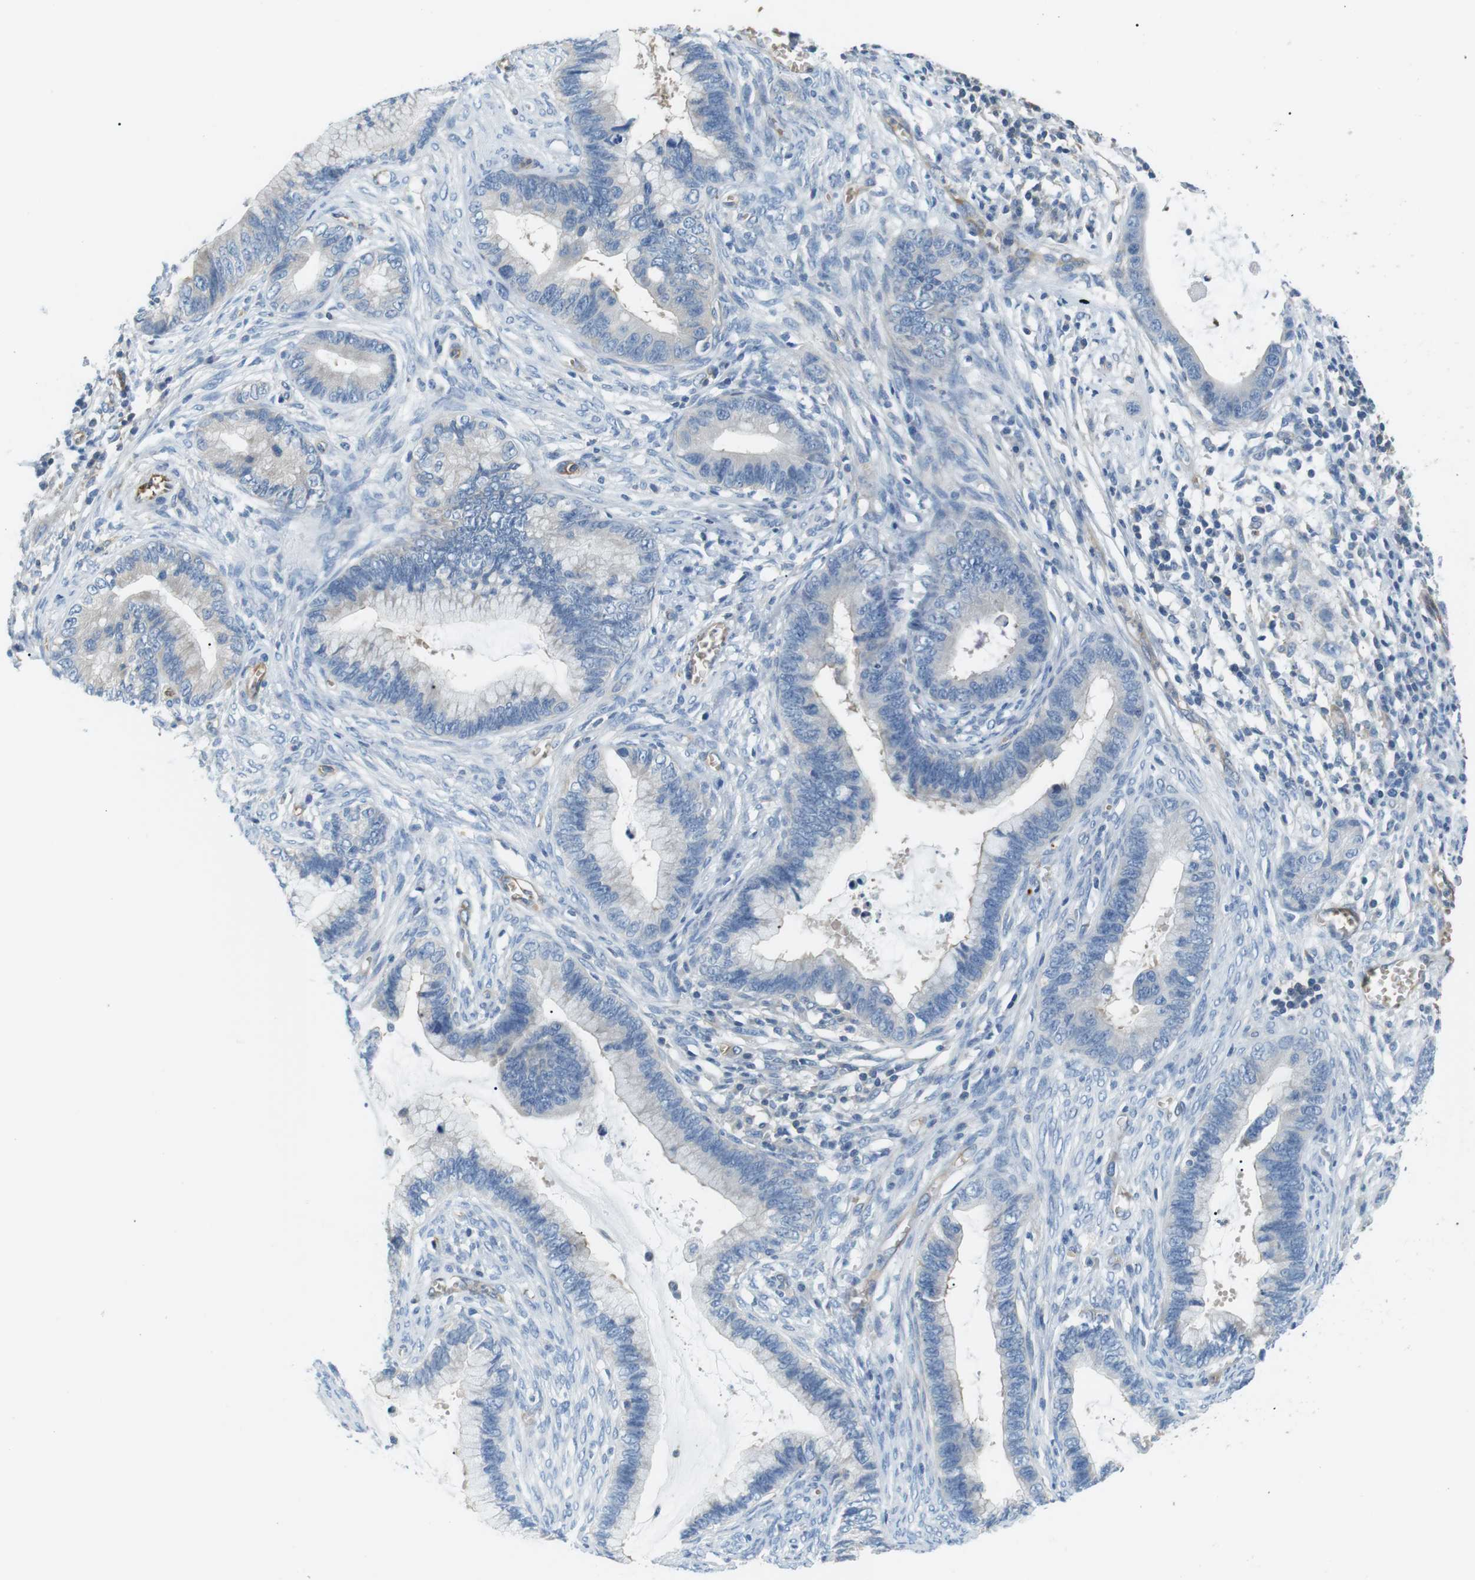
{"staining": {"intensity": "negative", "quantity": "none", "location": "none"}, "tissue": "cervical cancer", "cell_type": "Tumor cells", "image_type": "cancer", "snomed": [{"axis": "morphology", "description": "Adenocarcinoma, NOS"}, {"axis": "topography", "description": "Cervix"}], "caption": "High magnification brightfield microscopy of cervical cancer stained with DAB (brown) and counterstained with hematoxylin (blue): tumor cells show no significant expression.", "gene": "ADCY10", "patient": {"sex": "female", "age": 44}}